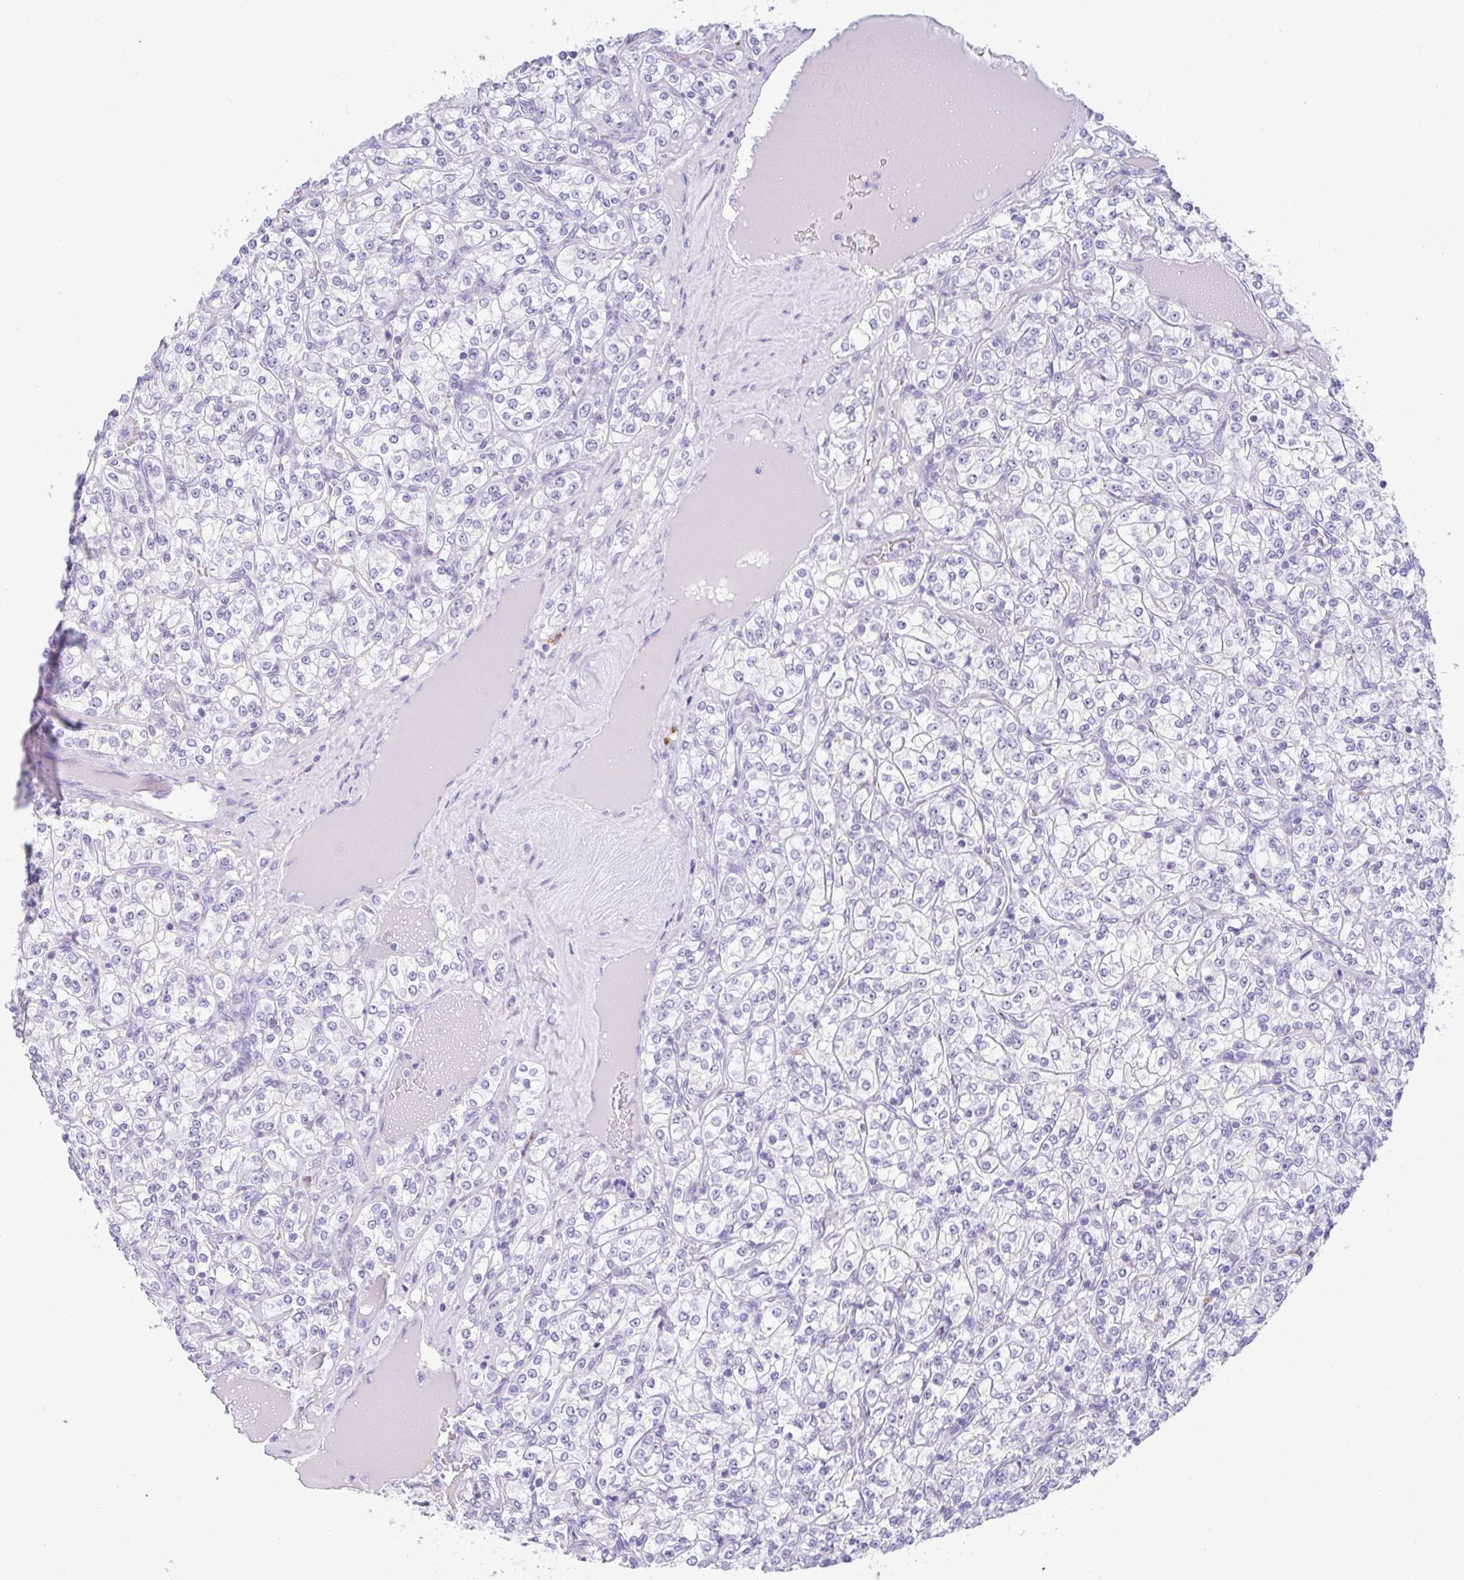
{"staining": {"intensity": "negative", "quantity": "none", "location": "none"}, "tissue": "renal cancer", "cell_type": "Tumor cells", "image_type": "cancer", "snomed": [{"axis": "morphology", "description": "Adenocarcinoma, NOS"}, {"axis": "topography", "description": "Kidney"}], "caption": "This is an immunohistochemistry (IHC) histopathology image of renal cancer. There is no staining in tumor cells.", "gene": "NDUFAF8", "patient": {"sex": "male", "age": 77}}